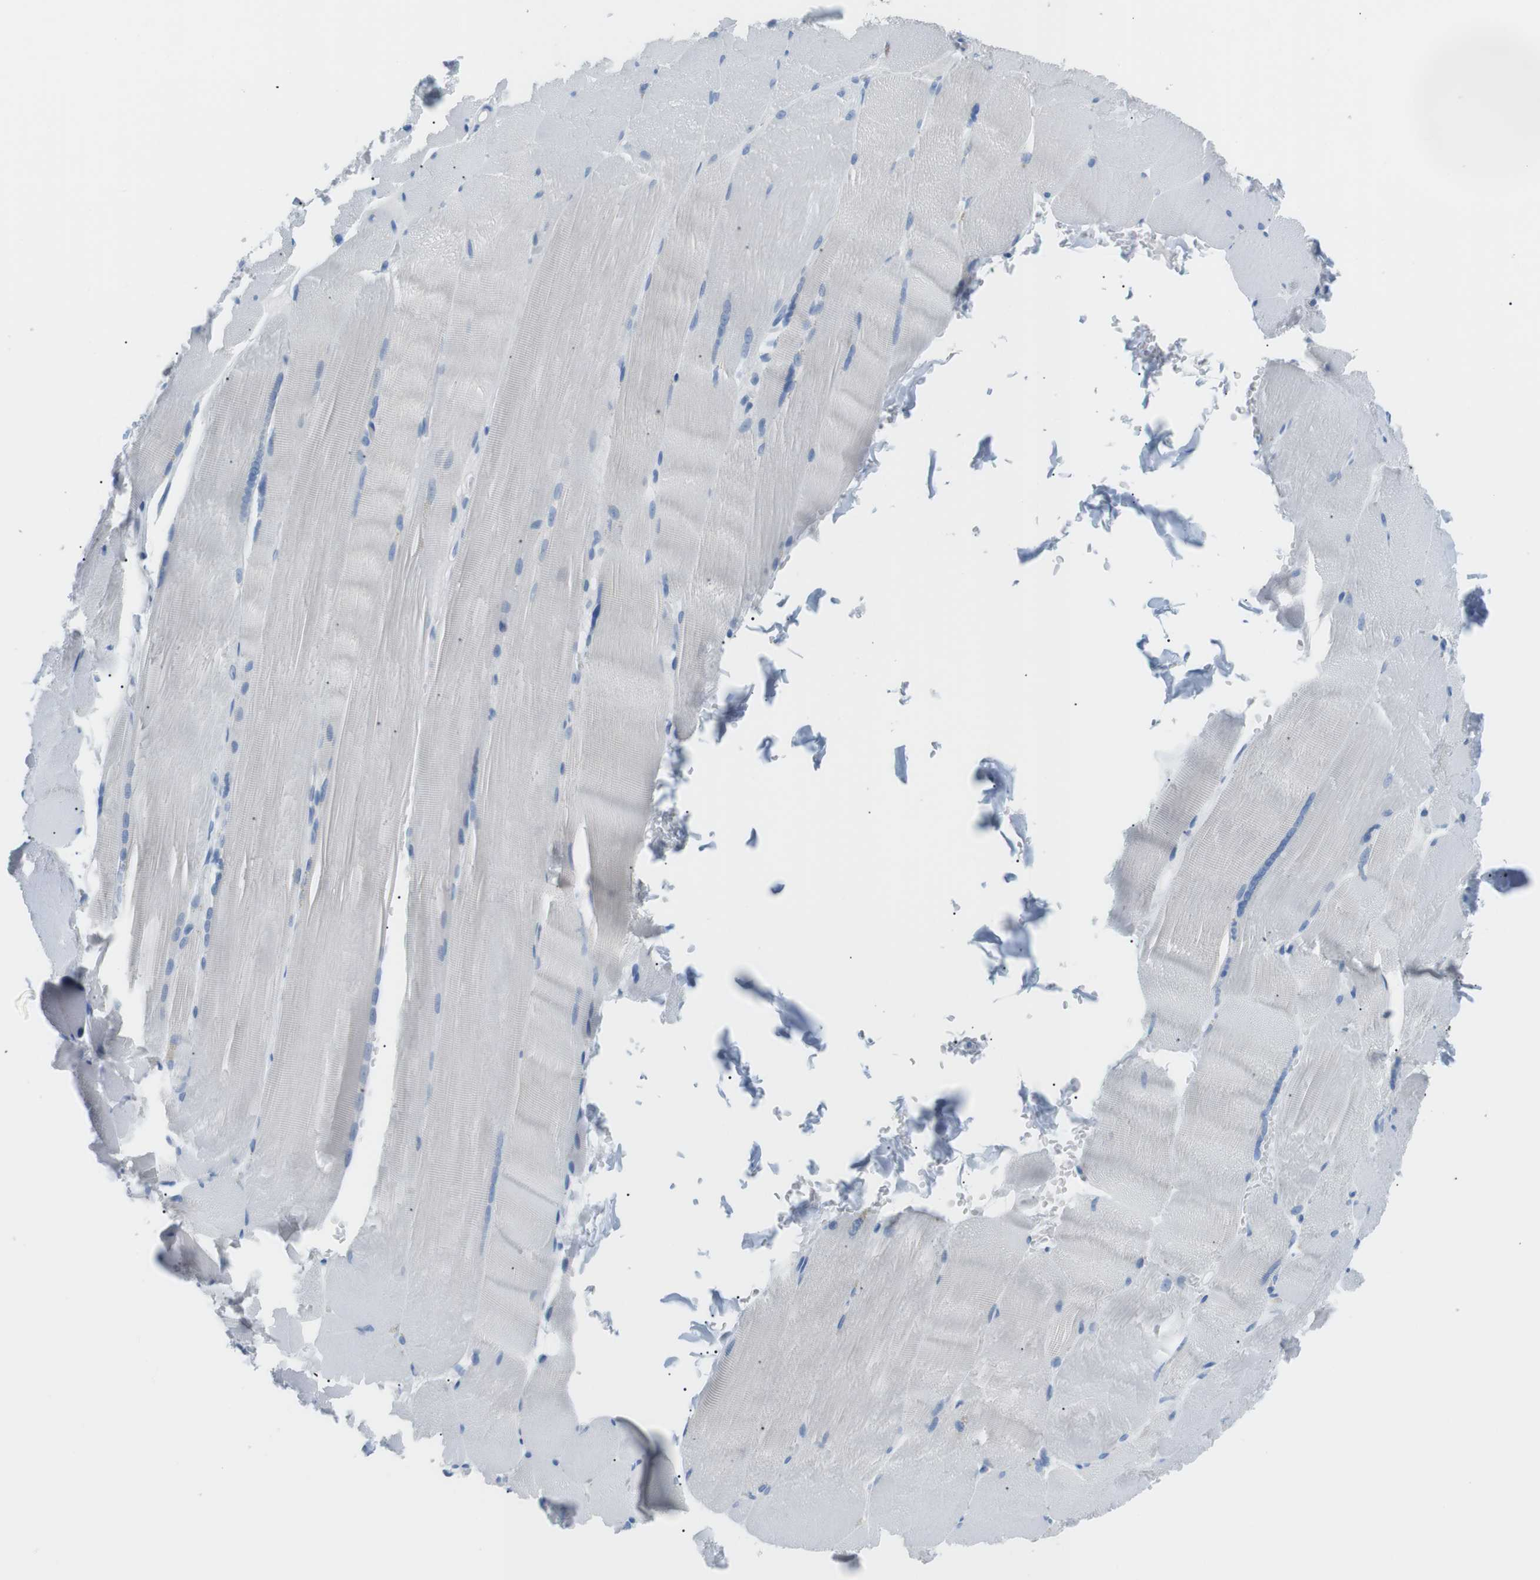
{"staining": {"intensity": "negative", "quantity": "none", "location": "none"}, "tissue": "skeletal muscle", "cell_type": "Myocytes", "image_type": "normal", "snomed": [{"axis": "morphology", "description": "Normal tissue, NOS"}, {"axis": "topography", "description": "Skin"}, {"axis": "topography", "description": "Skeletal muscle"}], "caption": "High power microscopy micrograph of an immunohistochemistry (IHC) histopathology image of unremarkable skeletal muscle, revealing no significant positivity in myocytes.", "gene": "TNFRSF4", "patient": {"sex": "male", "age": 83}}